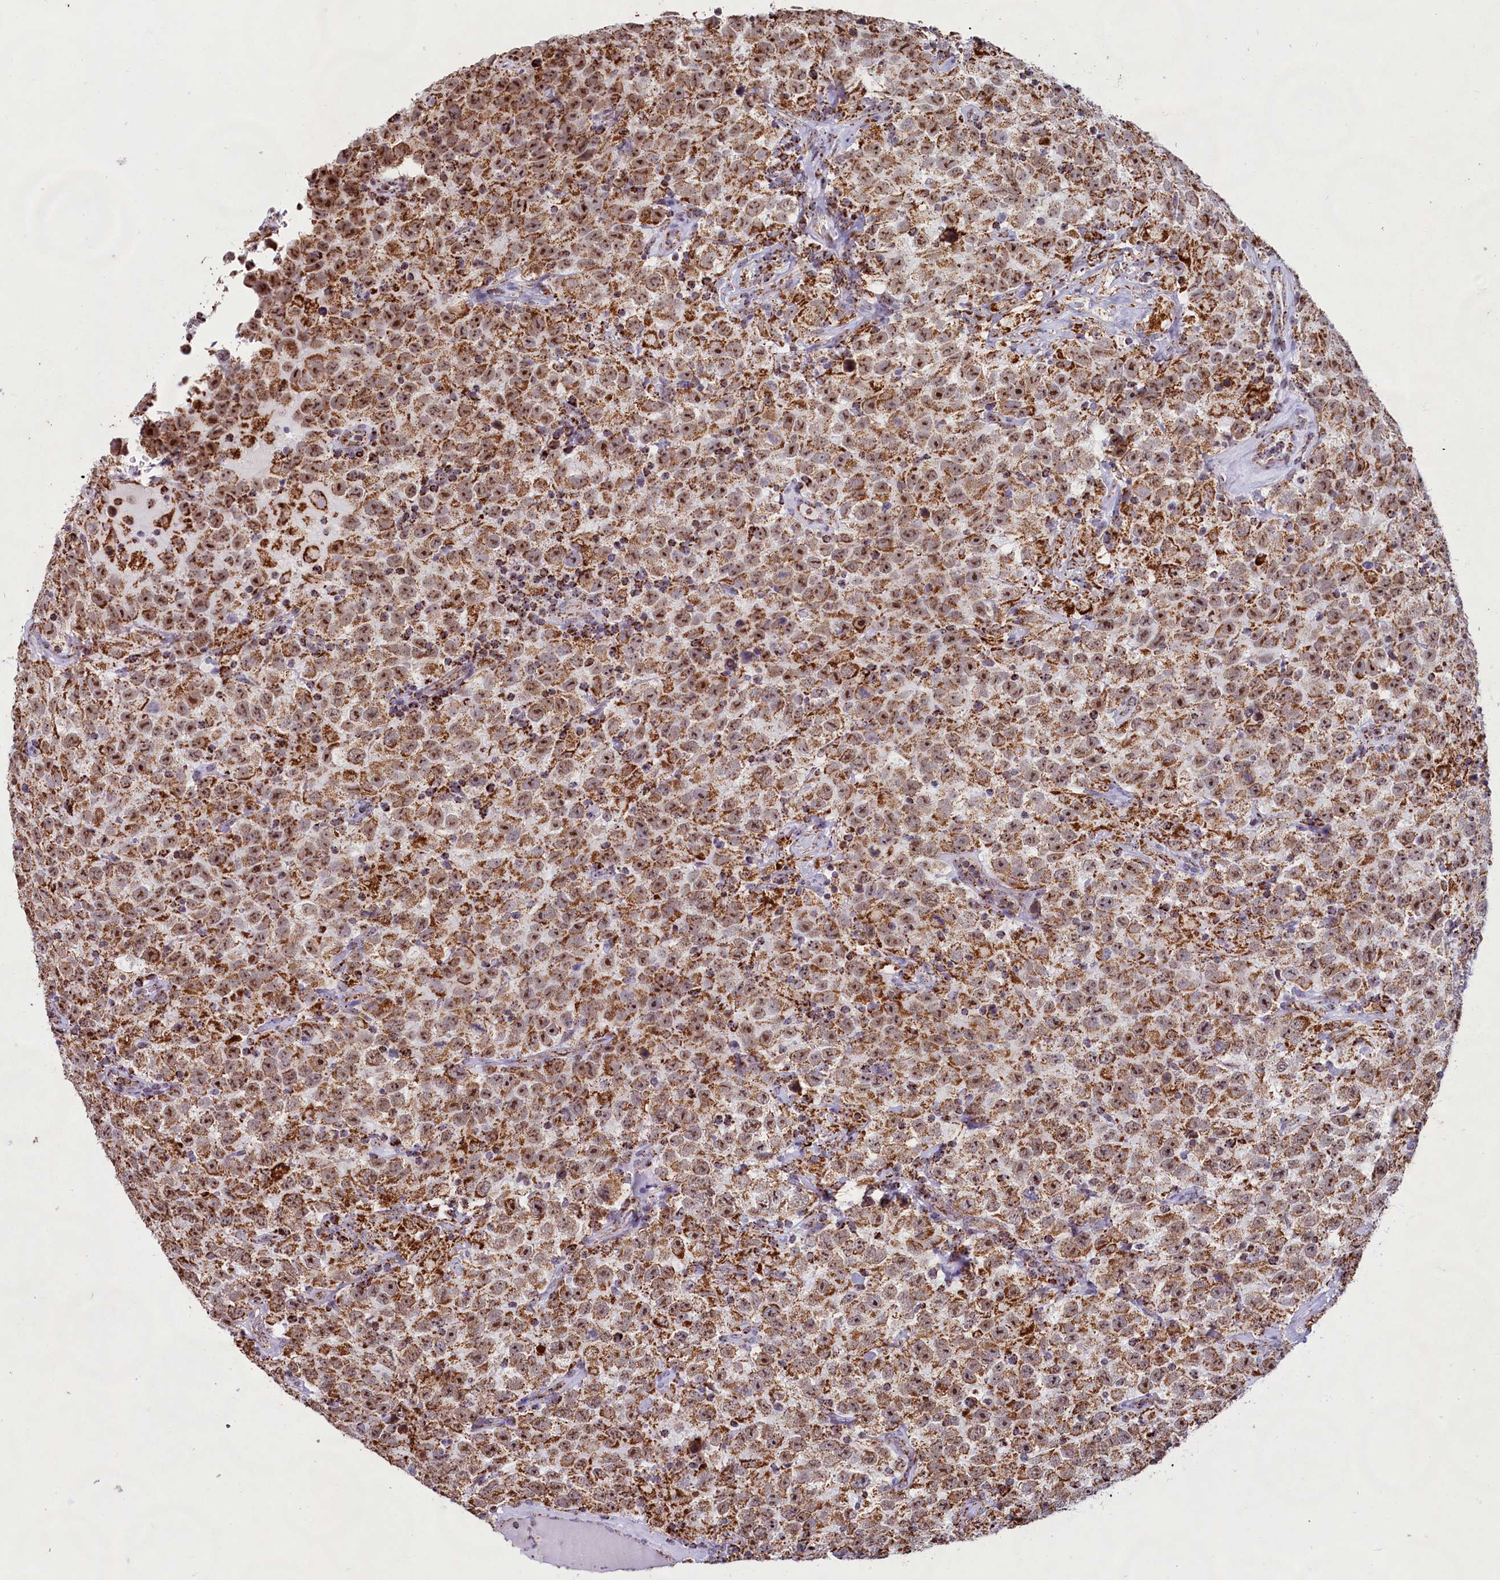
{"staining": {"intensity": "moderate", "quantity": ">75%", "location": "cytoplasmic/membranous,nuclear"}, "tissue": "testis cancer", "cell_type": "Tumor cells", "image_type": "cancer", "snomed": [{"axis": "morphology", "description": "Seminoma, NOS"}, {"axis": "topography", "description": "Testis"}], "caption": "About >75% of tumor cells in human testis seminoma display moderate cytoplasmic/membranous and nuclear protein positivity as visualized by brown immunohistochemical staining.", "gene": "C1D", "patient": {"sex": "male", "age": 41}}